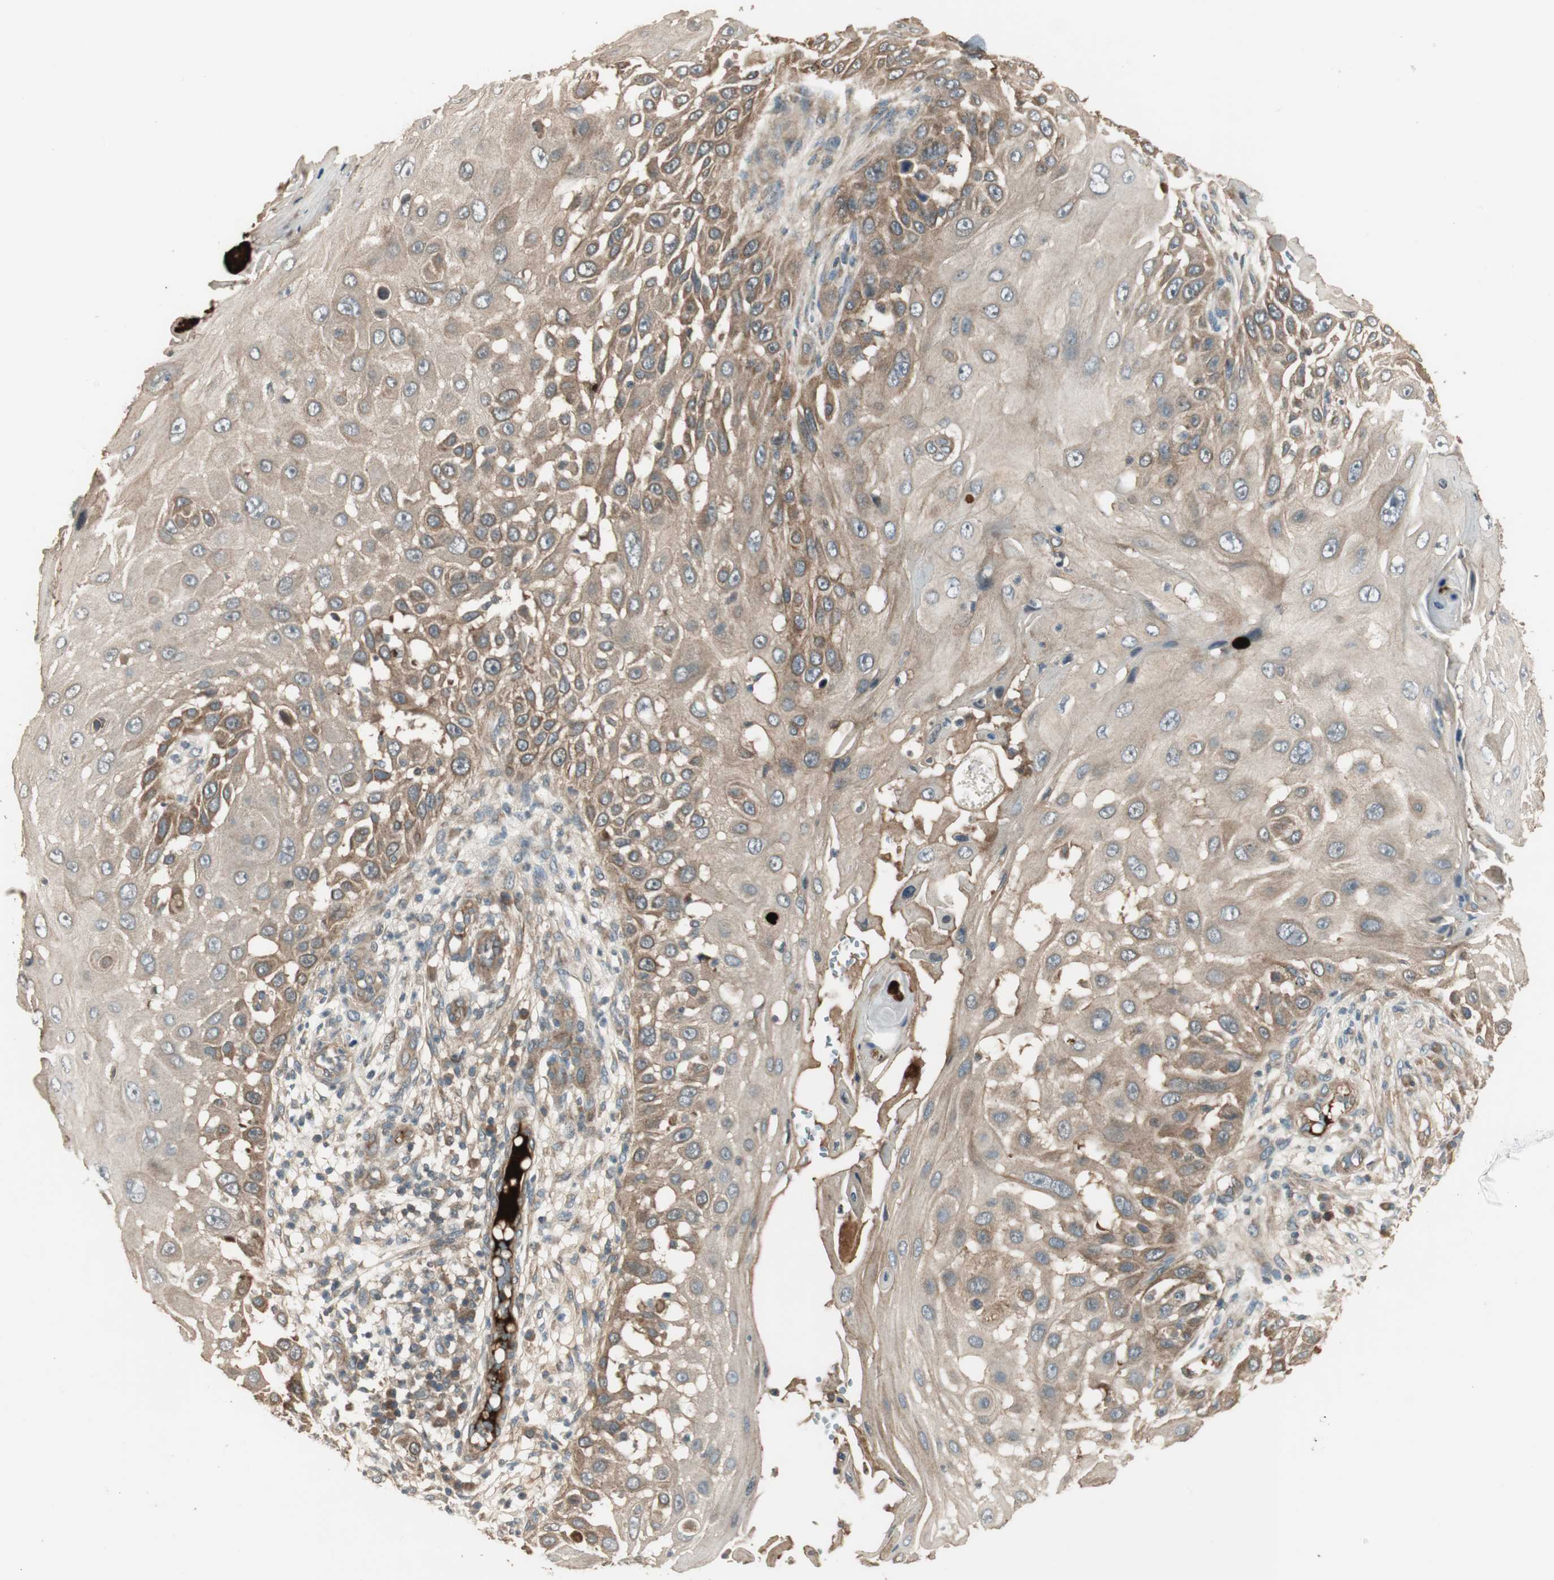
{"staining": {"intensity": "moderate", "quantity": "25%-75%", "location": "cytoplasmic/membranous"}, "tissue": "skin cancer", "cell_type": "Tumor cells", "image_type": "cancer", "snomed": [{"axis": "morphology", "description": "Squamous cell carcinoma, NOS"}, {"axis": "topography", "description": "Skin"}], "caption": "A high-resolution micrograph shows IHC staining of skin cancer, which displays moderate cytoplasmic/membranous positivity in approximately 25%-75% of tumor cells.", "gene": "PFDN5", "patient": {"sex": "female", "age": 44}}